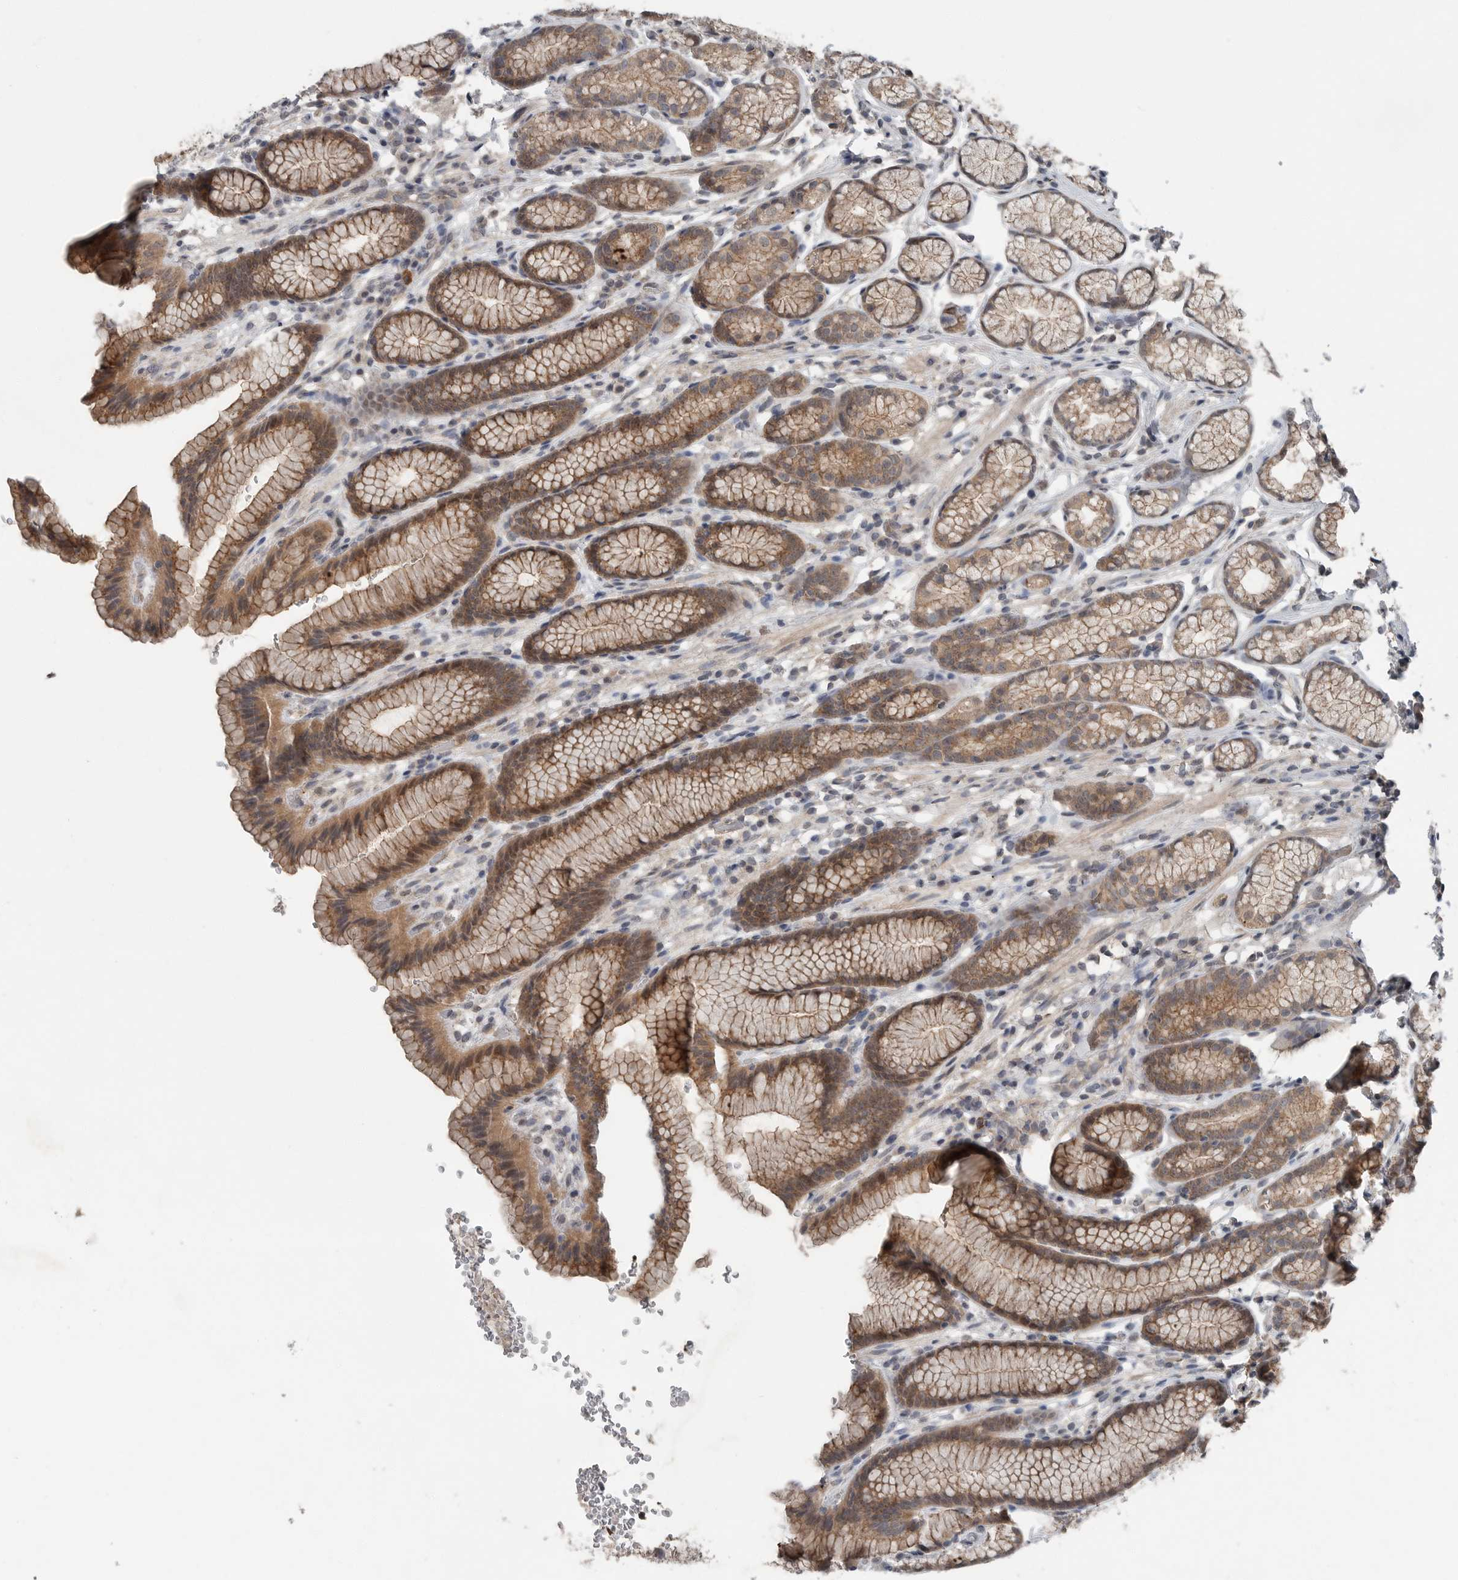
{"staining": {"intensity": "moderate", "quantity": ">75%", "location": "cytoplasmic/membranous"}, "tissue": "stomach", "cell_type": "Glandular cells", "image_type": "normal", "snomed": [{"axis": "morphology", "description": "Normal tissue, NOS"}, {"axis": "topography", "description": "Stomach"}], "caption": "DAB immunohistochemical staining of benign stomach demonstrates moderate cytoplasmic/membranous protein staining in about >75% of glandular cells.", "gene": "SCP2", "patient": {"sex": "male", "age": 42}}